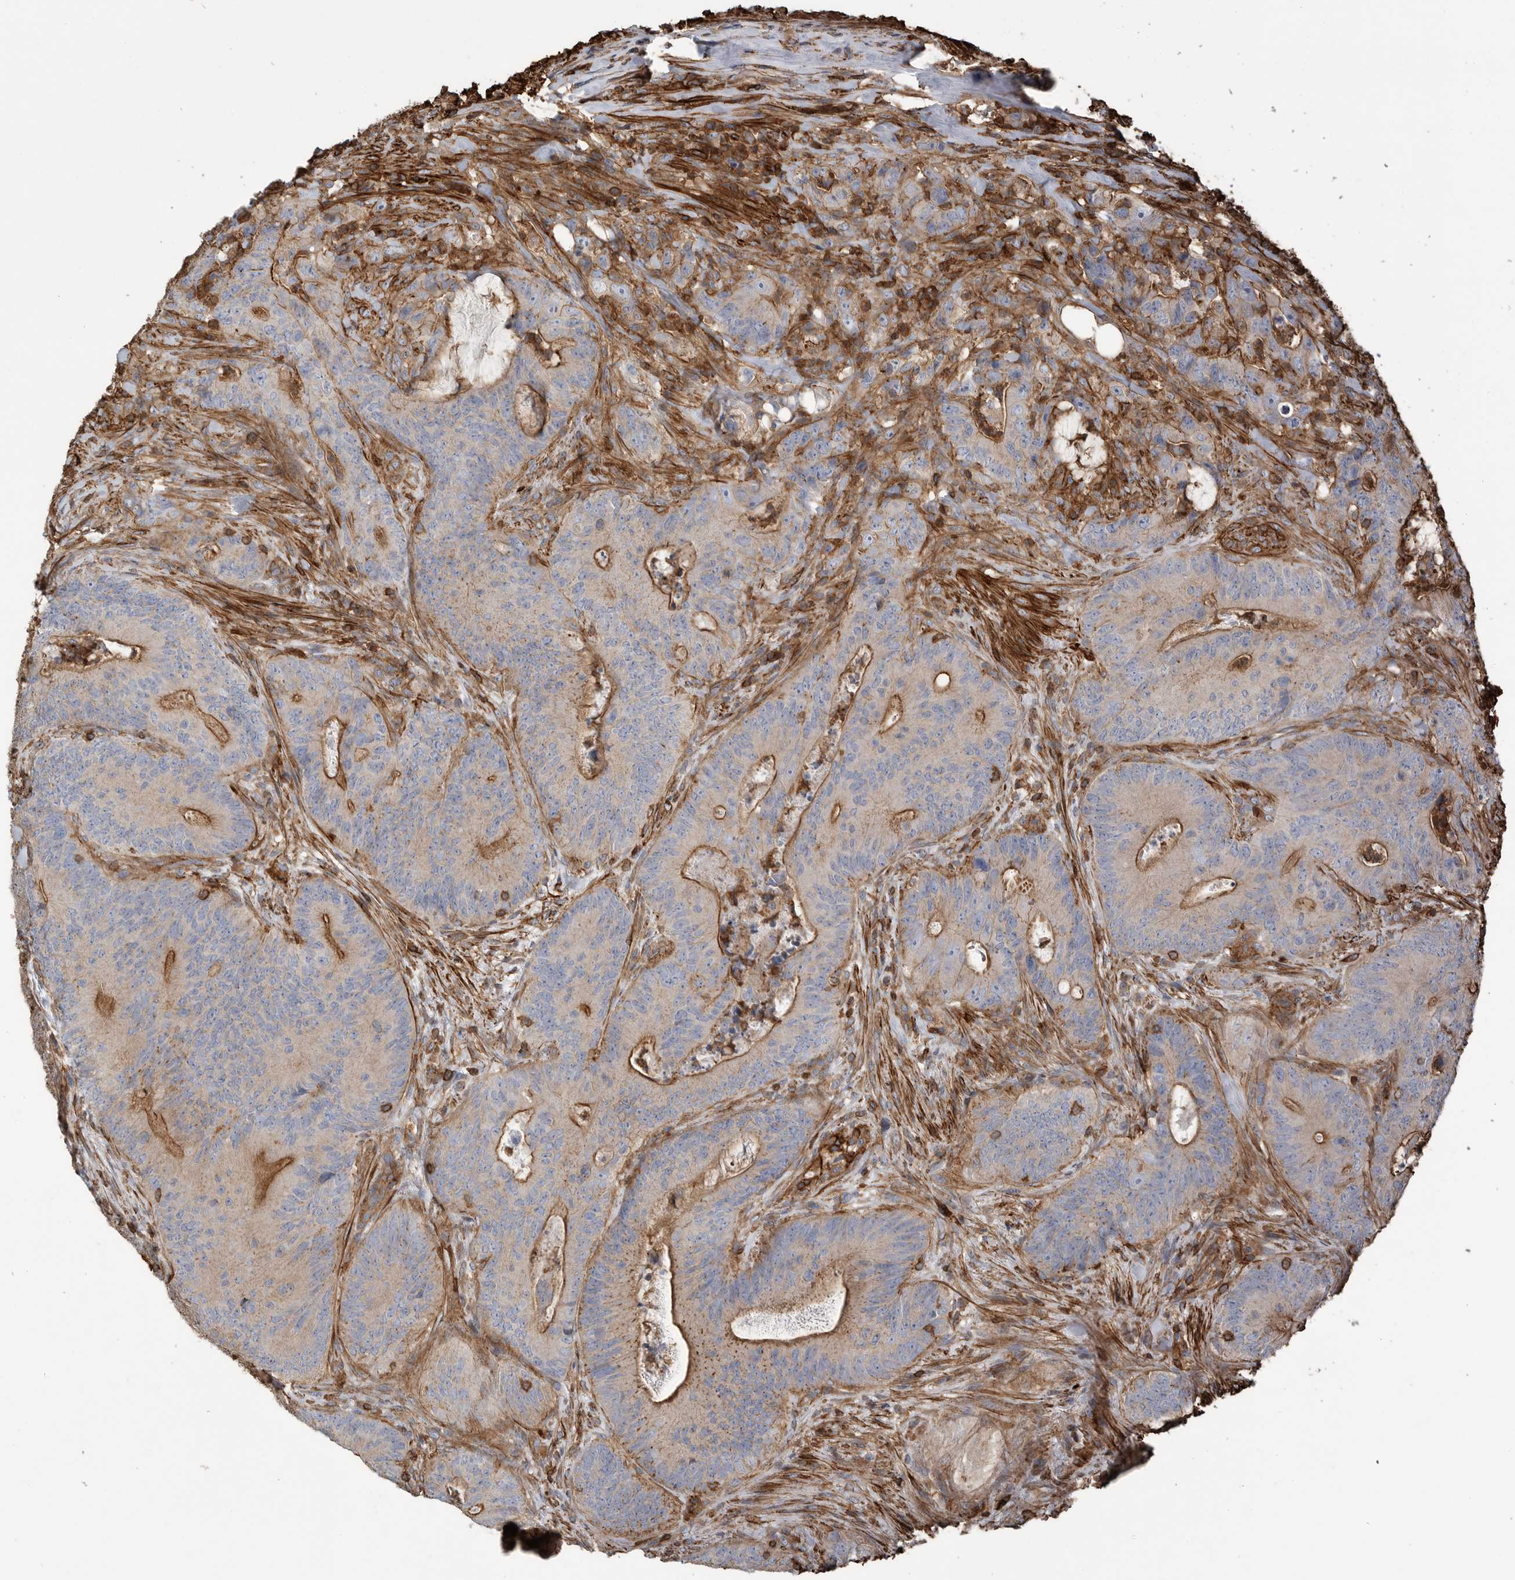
{"staining": {"intensity": "moderate", "quantity": "25%-75%", "location": "cytoplasmic/membranous"}, "tissue": "colorectal cancer", "cell_type": "Tumor cells", "image_type": "cancer", "snomed": [{"axis": "morphology", "description": "Normal tissue, NOS"}, {"axis": "topography", "description": "Colon"}], "caption": "Approximately 25%-75% of tumor cells in human colorectal cancer show moderate cytoplasmic/membranous protein expression as visualized by brown immunohistochemical staining.", "gene": "GPER1", "patient": {"sex": "female", "age": 82}}